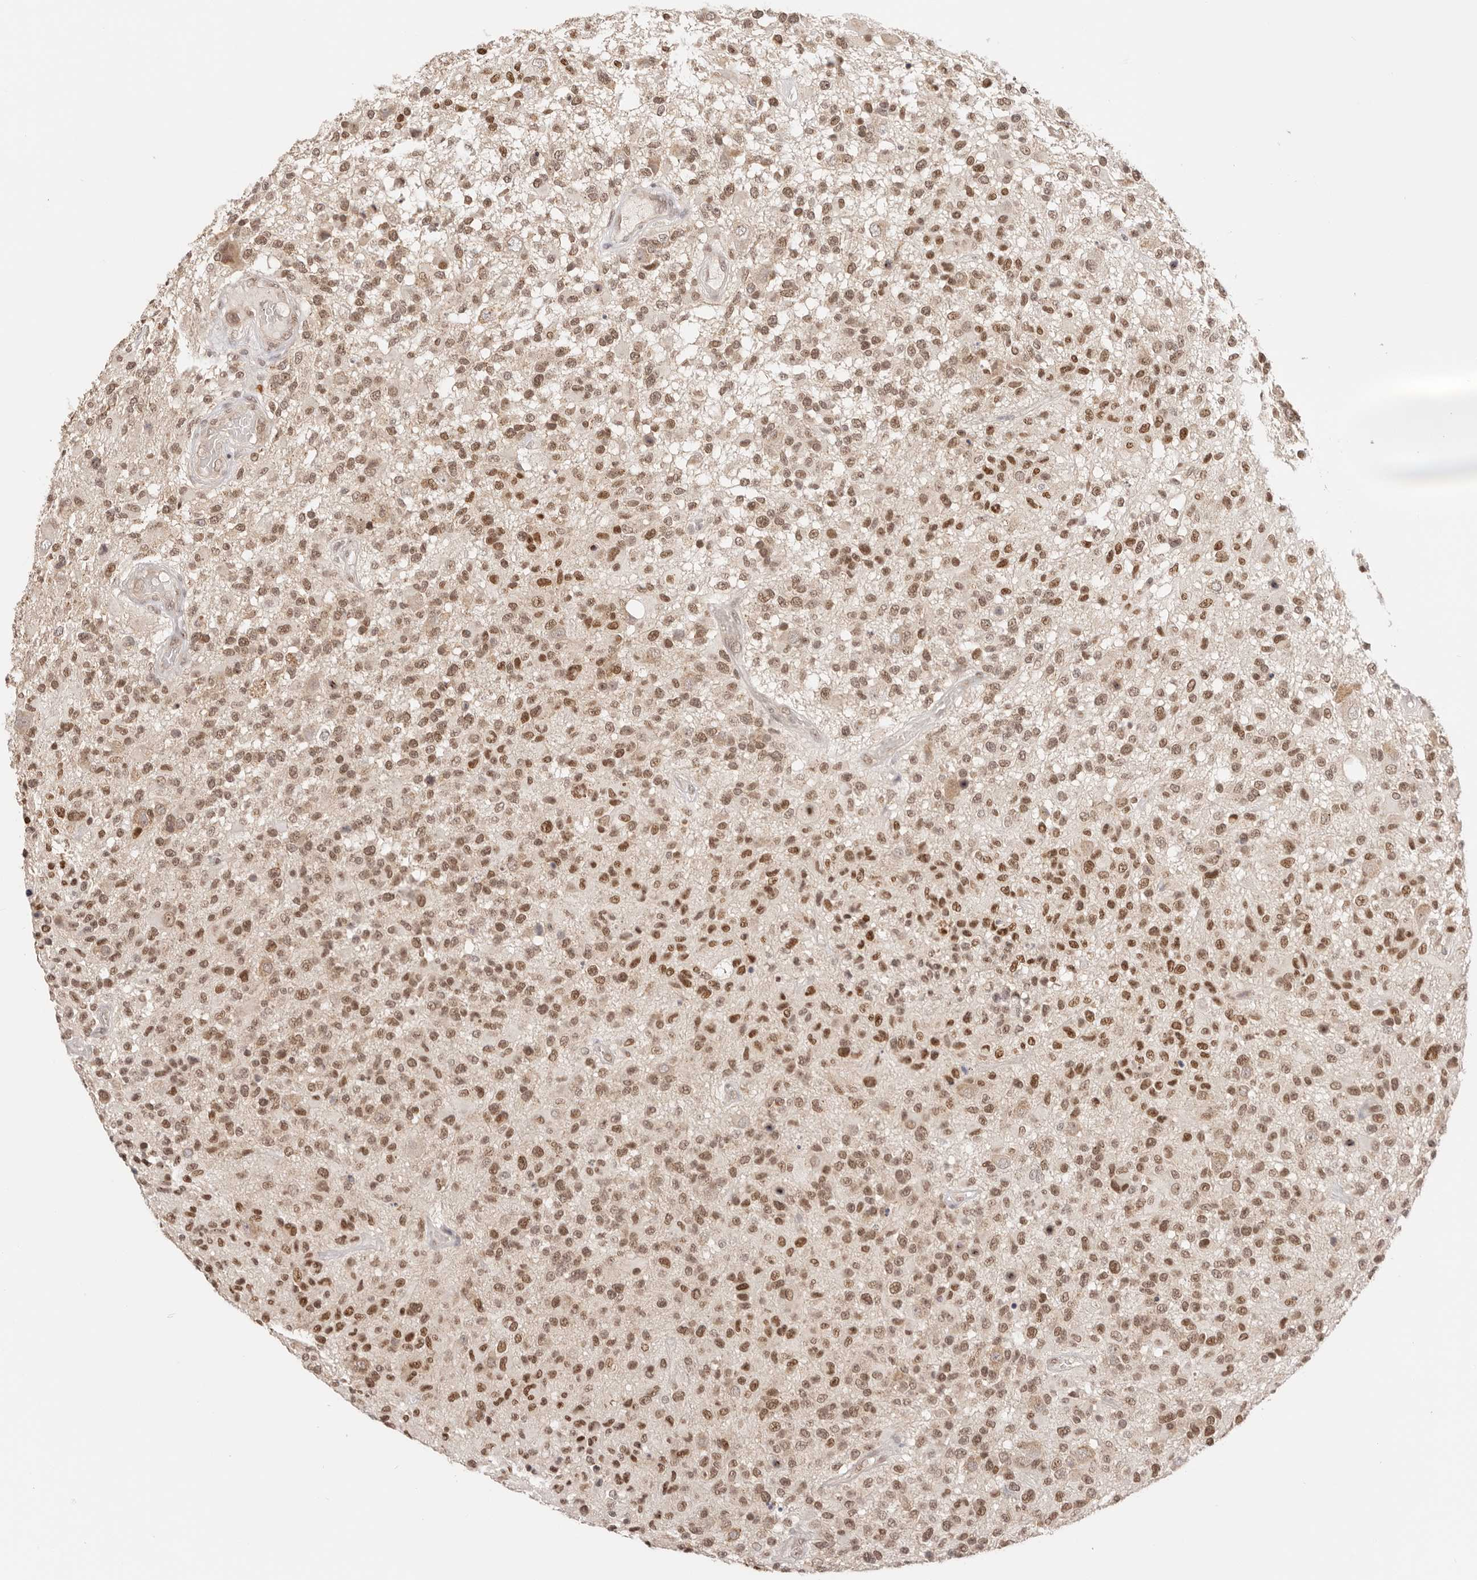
{"staining": {"intensity": "moderate", "quantity": ">75%", "location": "nuclear"}, "tissue": "glioma", "cell_type": "Tumor cells", "image_type": "cancer", "snomed": [{"axis": "morphology", "description": "Glioma, malignant, High grade"}, {"axis": "morphology", "description": "Glioblastoma, NOS"}, {"axis": "topography", "description": "Brain"}], "caption": "Protein expression analysis of glioma displays moderate nuclear positivity in about >75% of tumor cells.", "gene": "RFC3", "patient": {"sex": "male", "age": 60}}